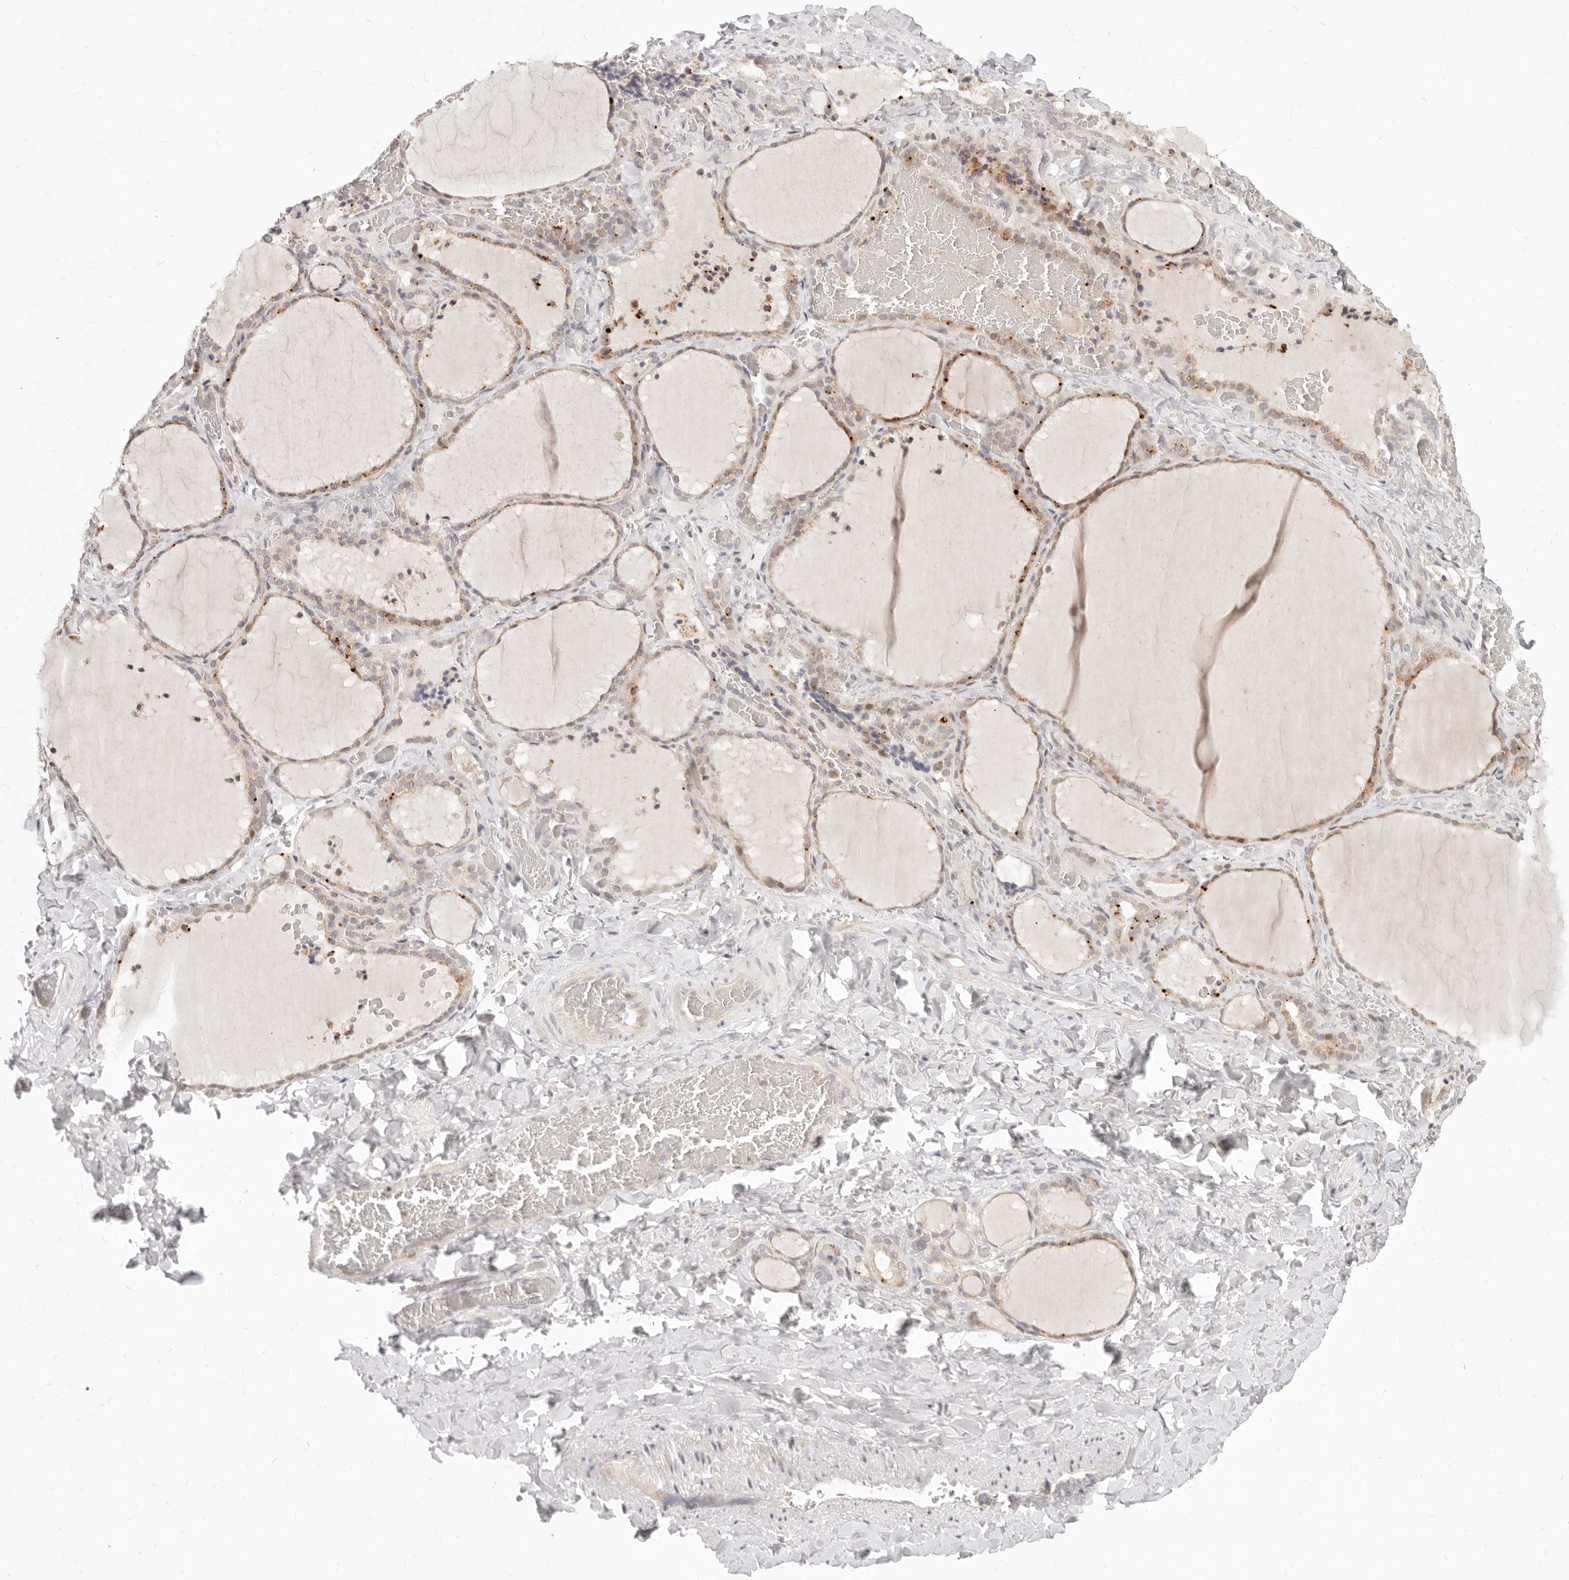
{"staining": {"intensity": "moderate", "quantity": "25%-75%", "location": "cytoplasmic/membranous"}, "tissue": "thyroid gland", "cell_type": "Glandular cells", "image_type": "normal", "snomed": [{"axis": "morphology", "description": "Normal tissue, NOS"}, {"axis": "topography", "description": "Thyroid gland"}], "caption": "Protein staining exhibits moderate cytoplasmic/membranous staining in about 25%-75% of glandular cells in benign thyroid gland. Using DAB (brown) and hematoxylin (blue) stains, captured at high magnification using brightfield microscopy.", "gene": "LTB4R2", "patient": {"sex": "female", "age": 22}}